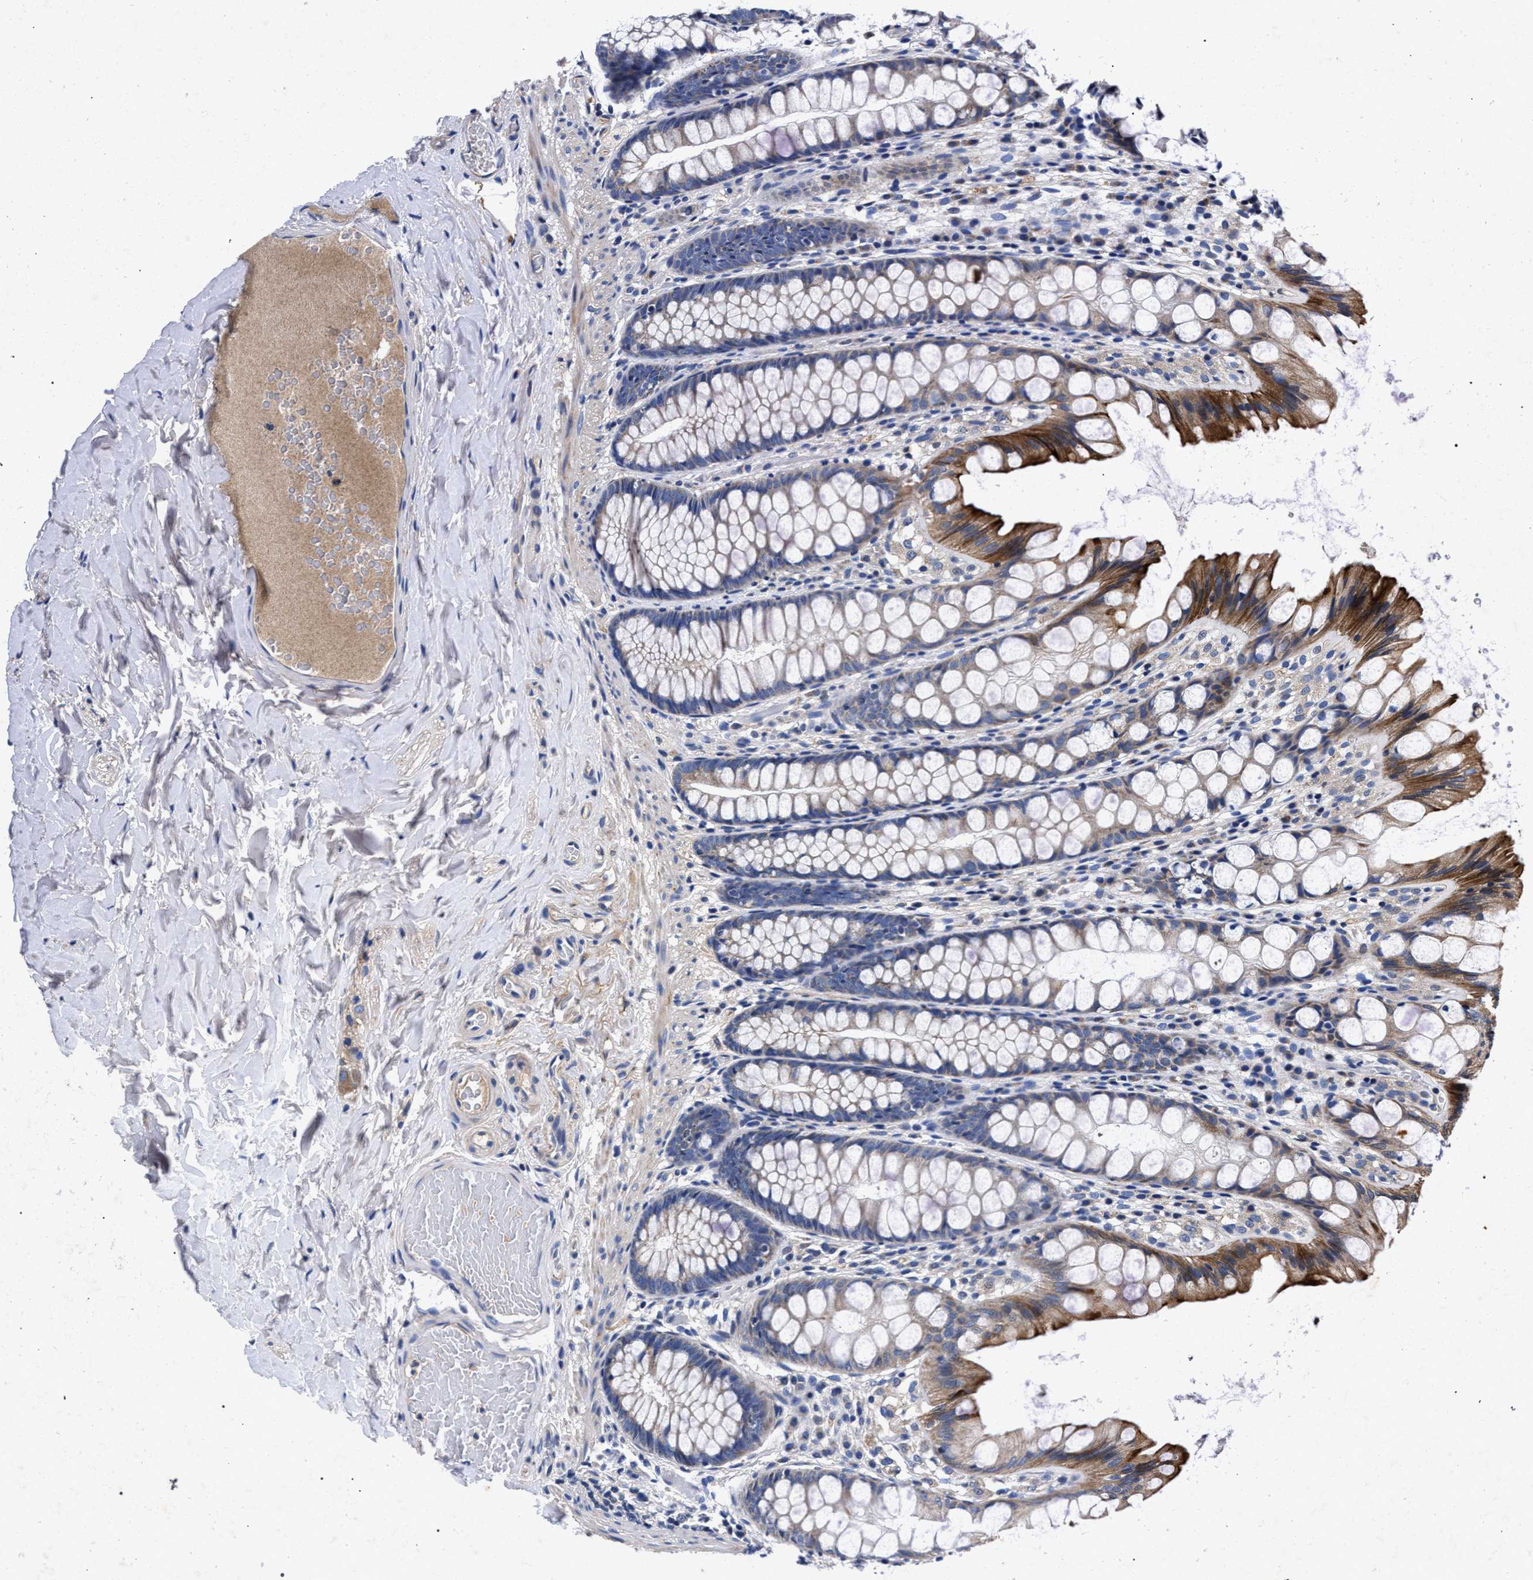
{"staining": {"intensity": "weak", "quantity": ">75%", "location": "cytoplasmic/membranous"}, "tissue": "colon", "cell_type": "Endothelial cells", "image_type": "normal", "snomed": [{"axis": "morphology", "description": "Normal tissue, NOS"}, {"axis": "topography", "description": "Colon"}], "caption": "A micrograph of human colon stained for a protein reveals weak cytoplasmic/membranous brown staining in endothelial cells.", "gene": "HSD17B14", "patient": {"sex": "male", "age": 47}}